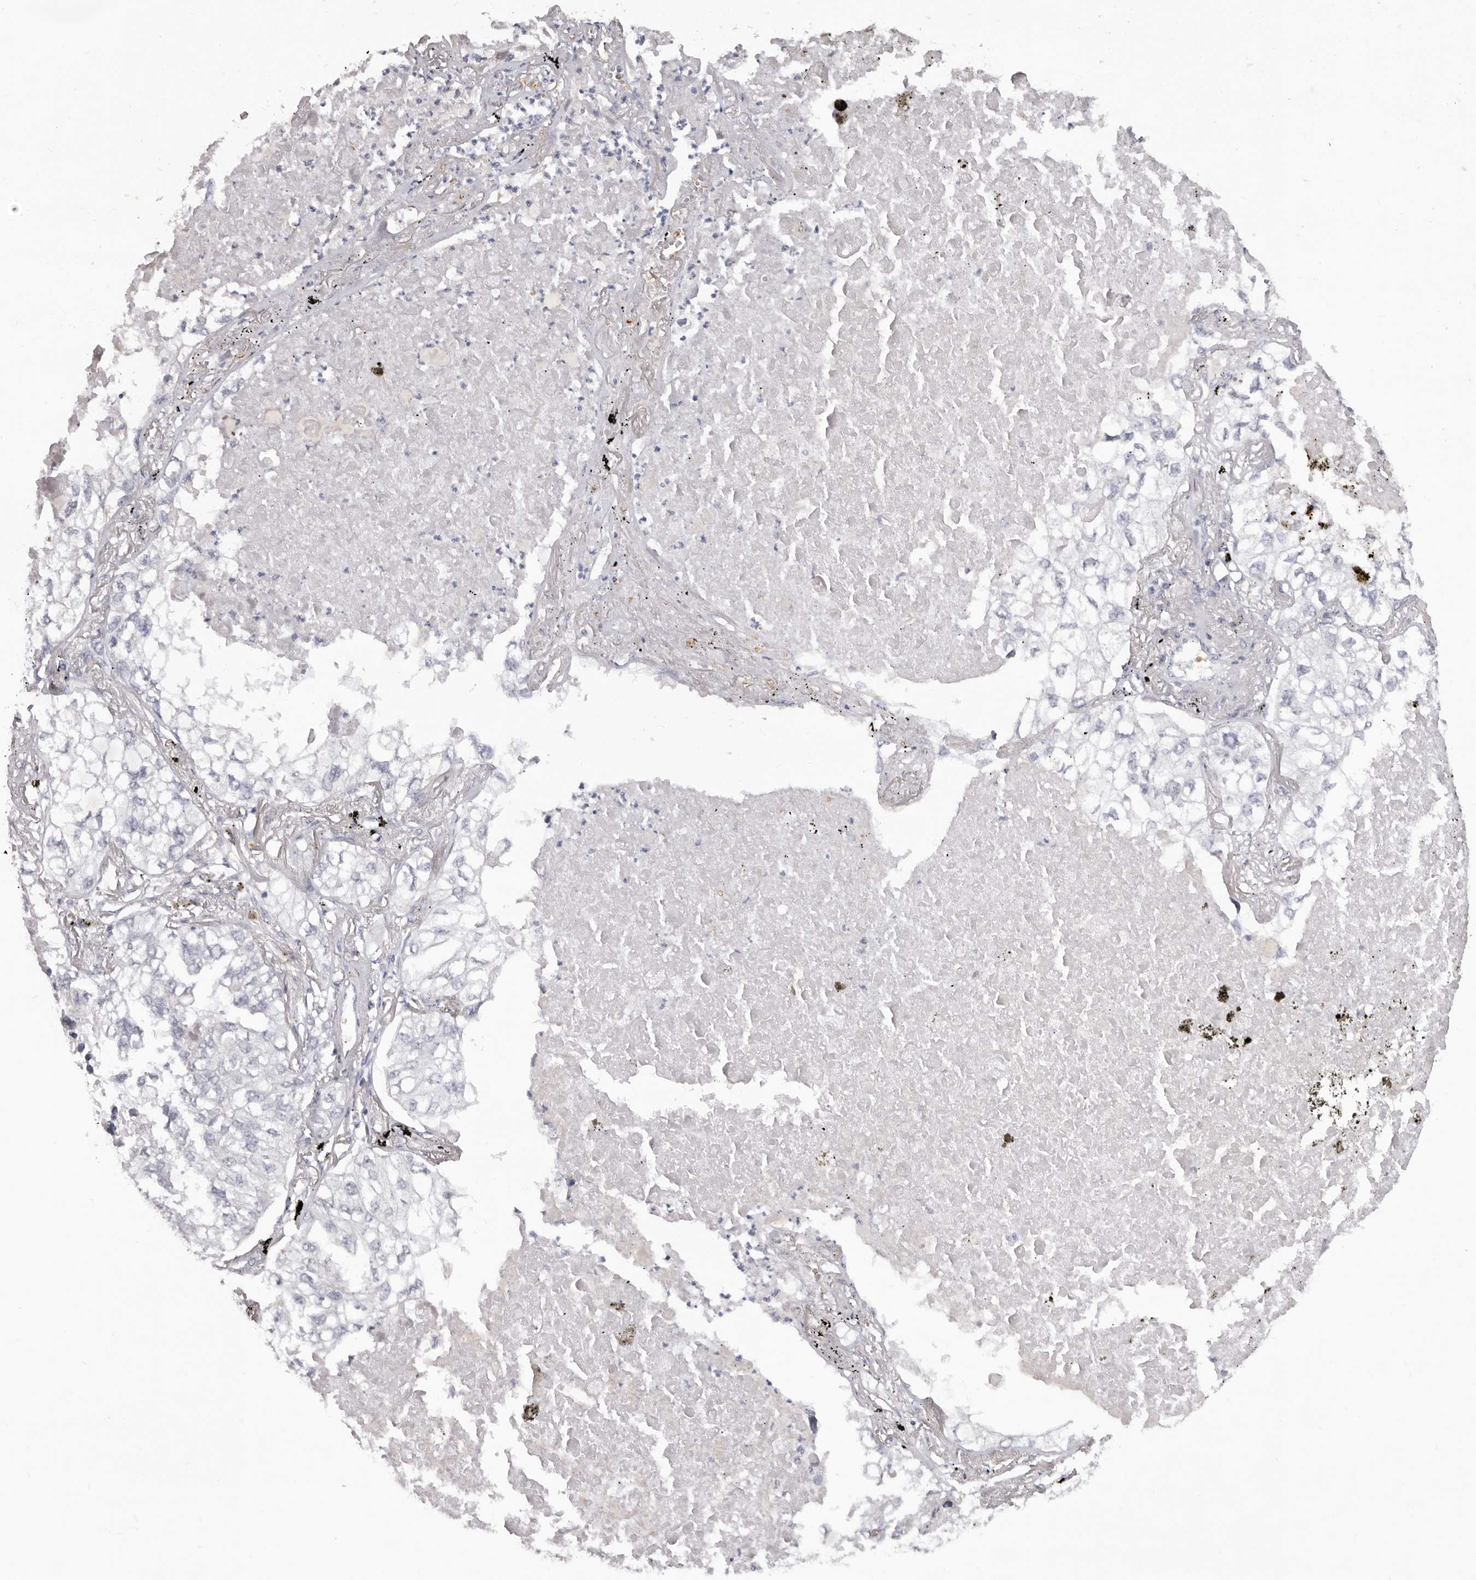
{"staining": {"intensity": "negative", "quantity": "none", "location": "none"}, "tissue": "lung cancer", "cell_type": "Tumor cells", "image_type": "cancer", "snomed": [{"axis": "morphology", "description": "Adenocarcinoma, NOS"}, {"axis": "topography", "description": "Lung"}], "caption": "Tumor cells show no significant expression in adenocarcinoma (lung).", "gene": "TNR", "patient": {"sex": "male", "age": 65}}